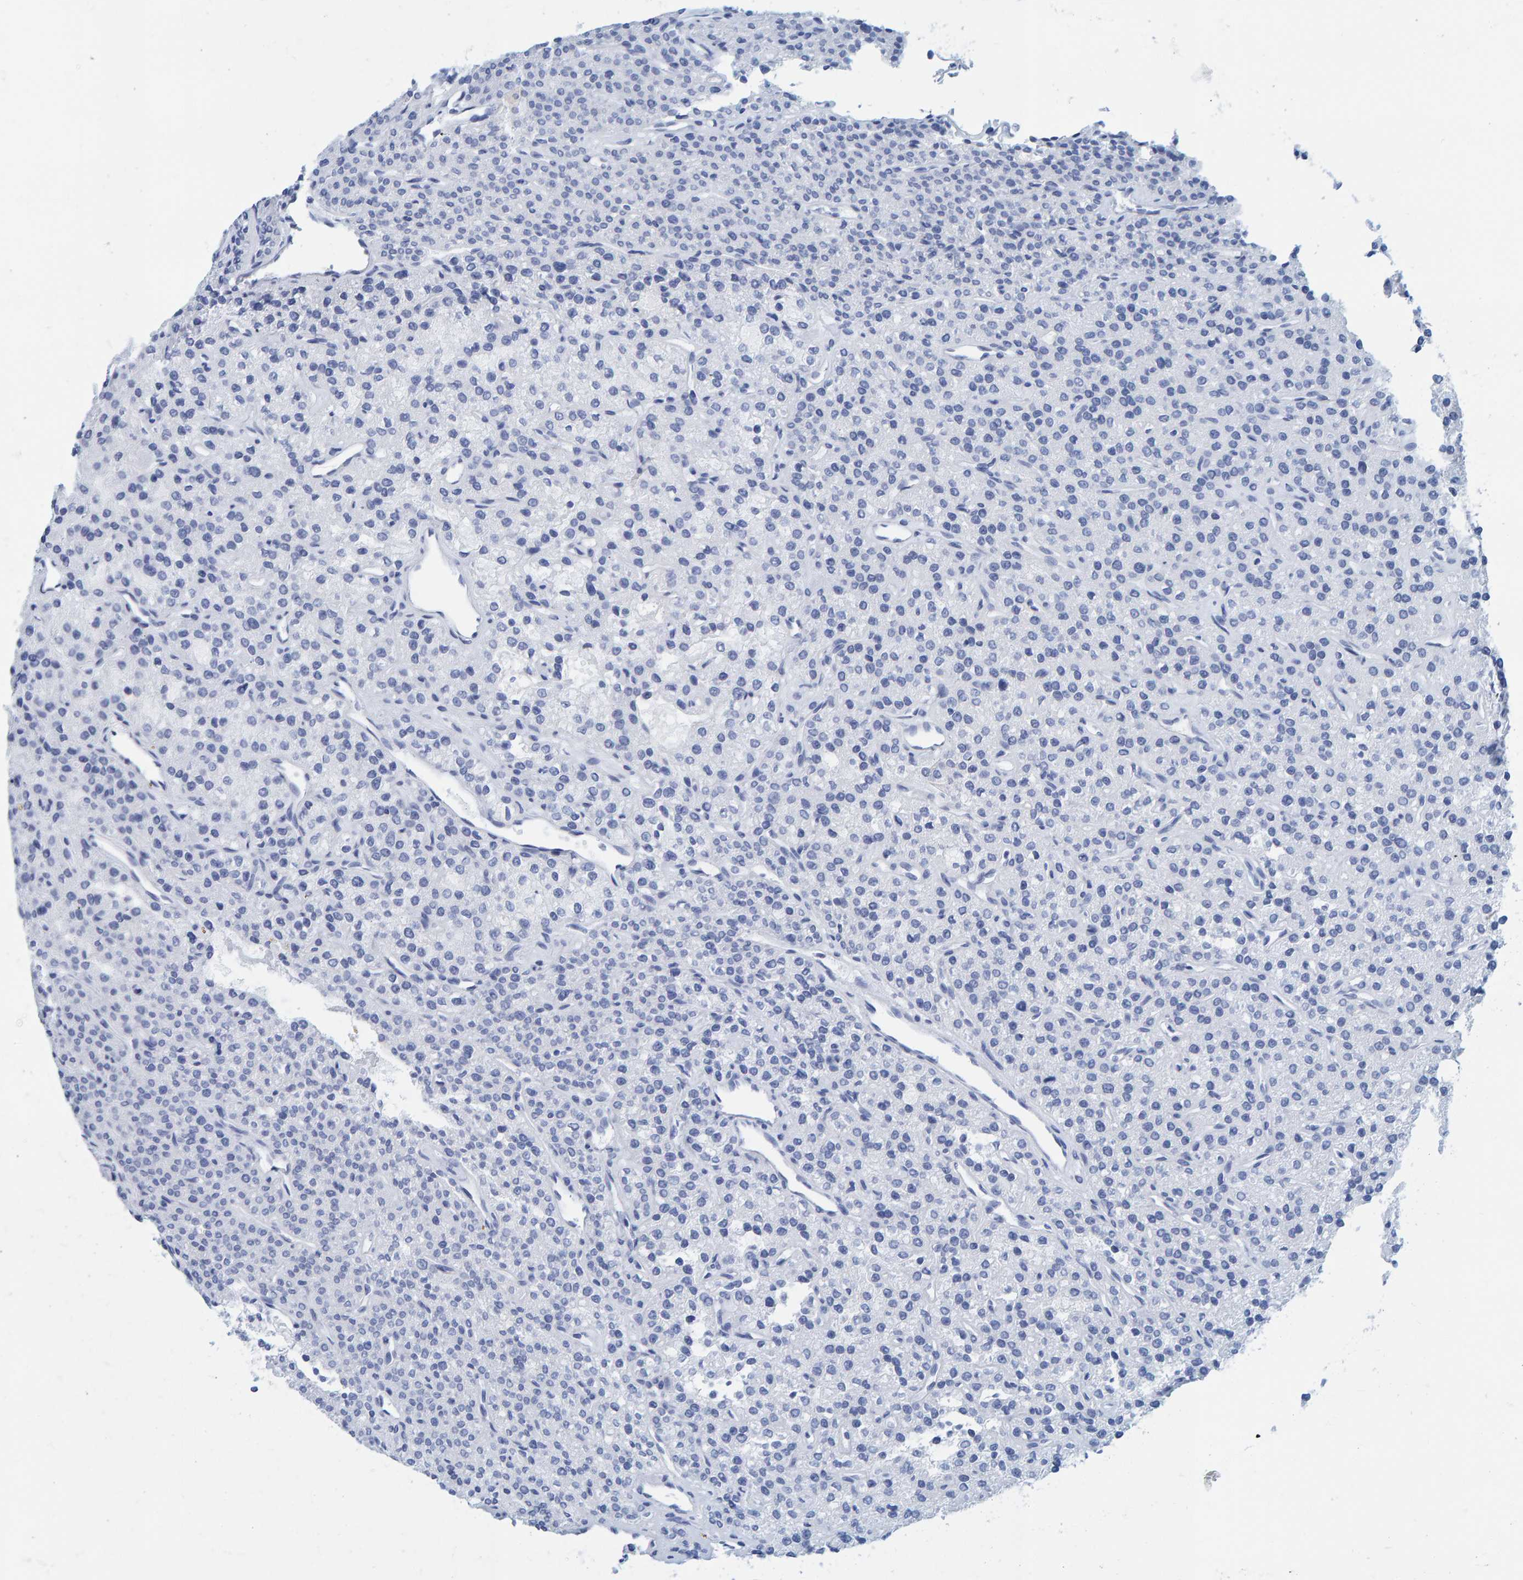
{"staining": {"intensity": "negative", "quantity": "none", "location": "none"}, "tissue": "parathyroid gland", "cell_type": "Glandular cells", "image_type": "normal", "snomed": [{"axis": "morphology", "description": "Normal tissue, NOS"}, {"axis": "topography", "description": "Parathyroid gland"}], "caption": "There is no significant positivity in glandular cells of parathyroid gland. The staining was performed using DAB (3,3'-diaminobenzidine) to visualize the protein expression in brown, while the nuclei were stained in blue with hematoxylin (Magnification: 20x).", "gene": "SFTPC", "patient": {"sex": "male", "age": 46}}